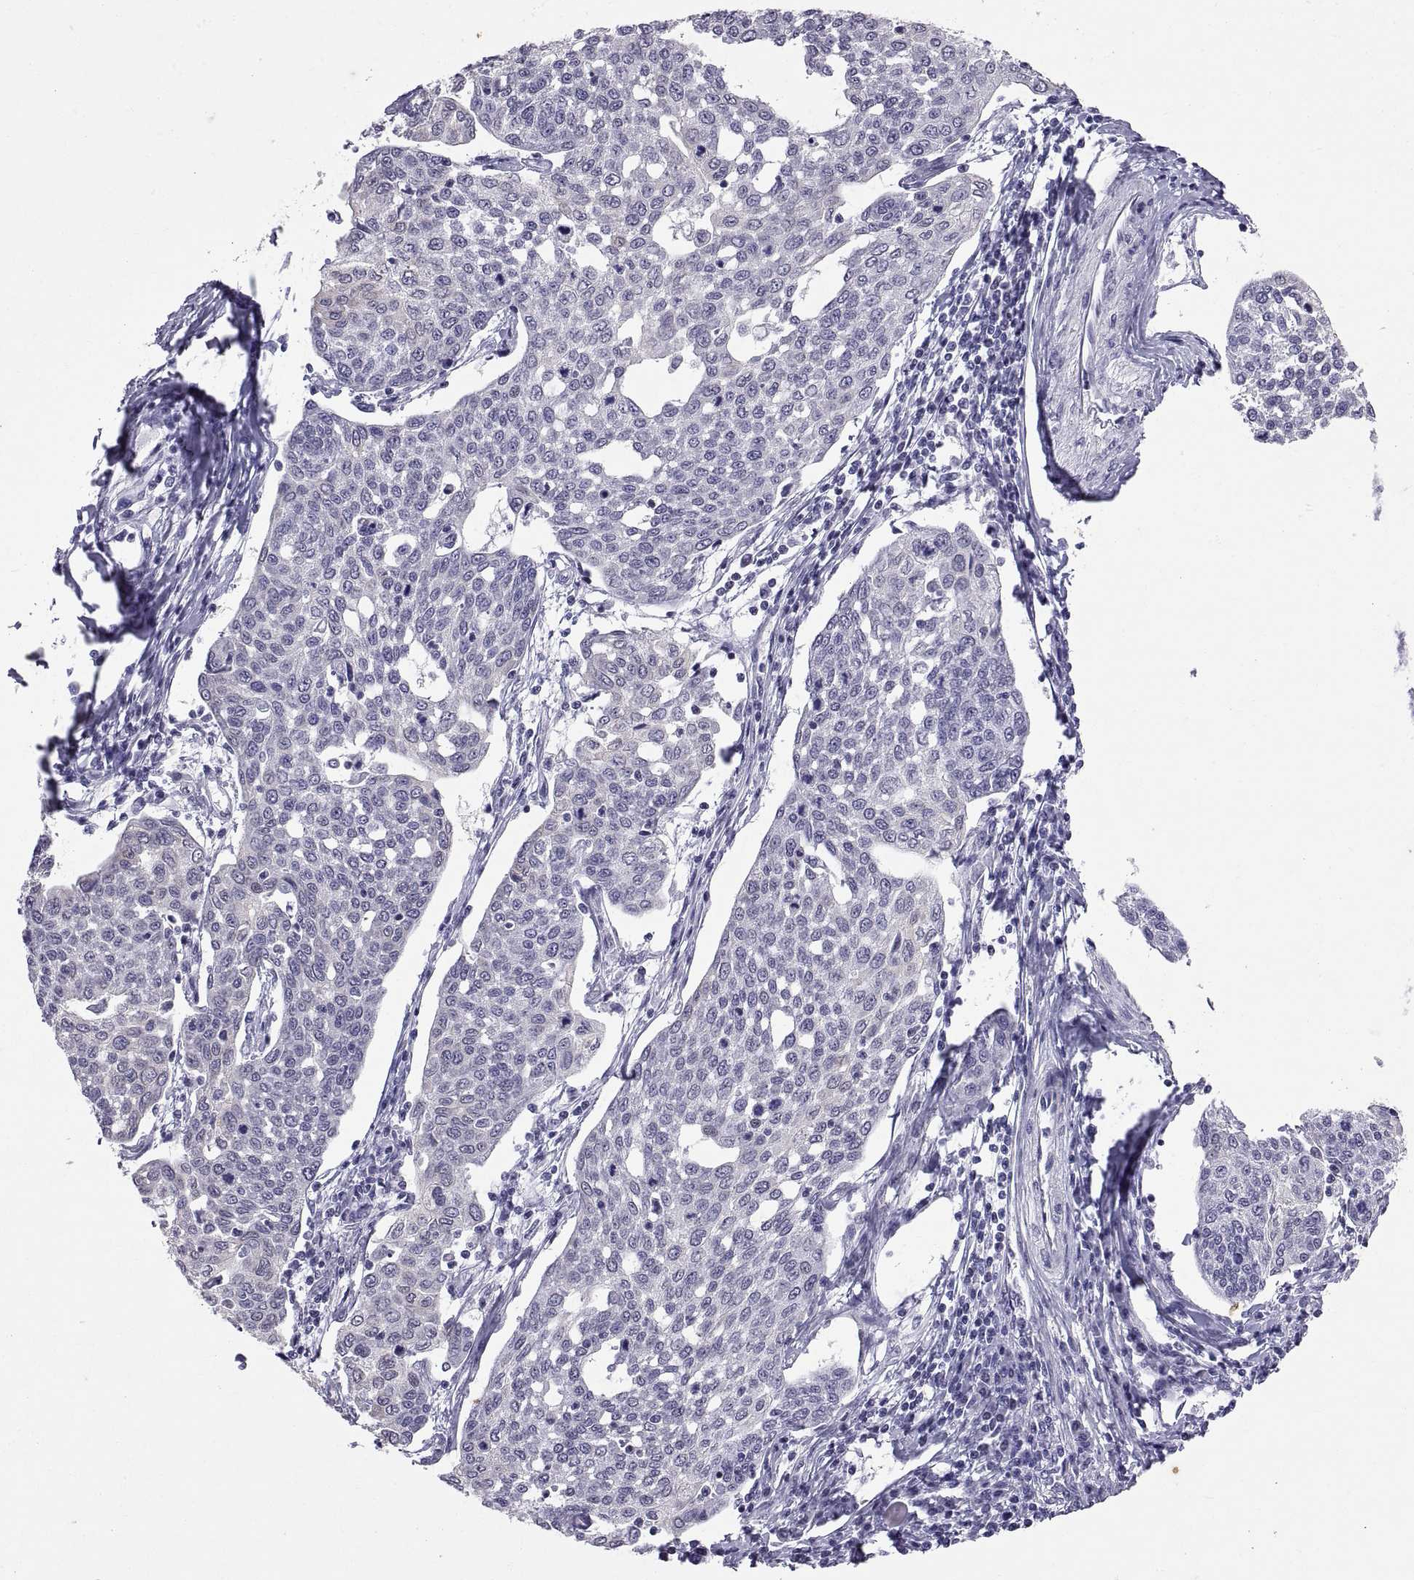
{"staining": {"intensity": "negative", "quantity": "none", "location": "none"}, "tissue": "cervical cancer", "cell_type": "Tumor cells", "image_type": "cancer", "snomed": [{"axis": "morphology", "description": "Squamous cell carcinoma, NOS"}, {"axis": "topography", "description": "Cervix"}], "caption": "DAB (3,3'-diaminobenzidine) immunohistochemical staining of human cervical cancer (squamous cell carcinoma) reveals no significant staining in tumor cells.", "gene": "KRT77", "patient": {"sex": "female", "age": 34}}